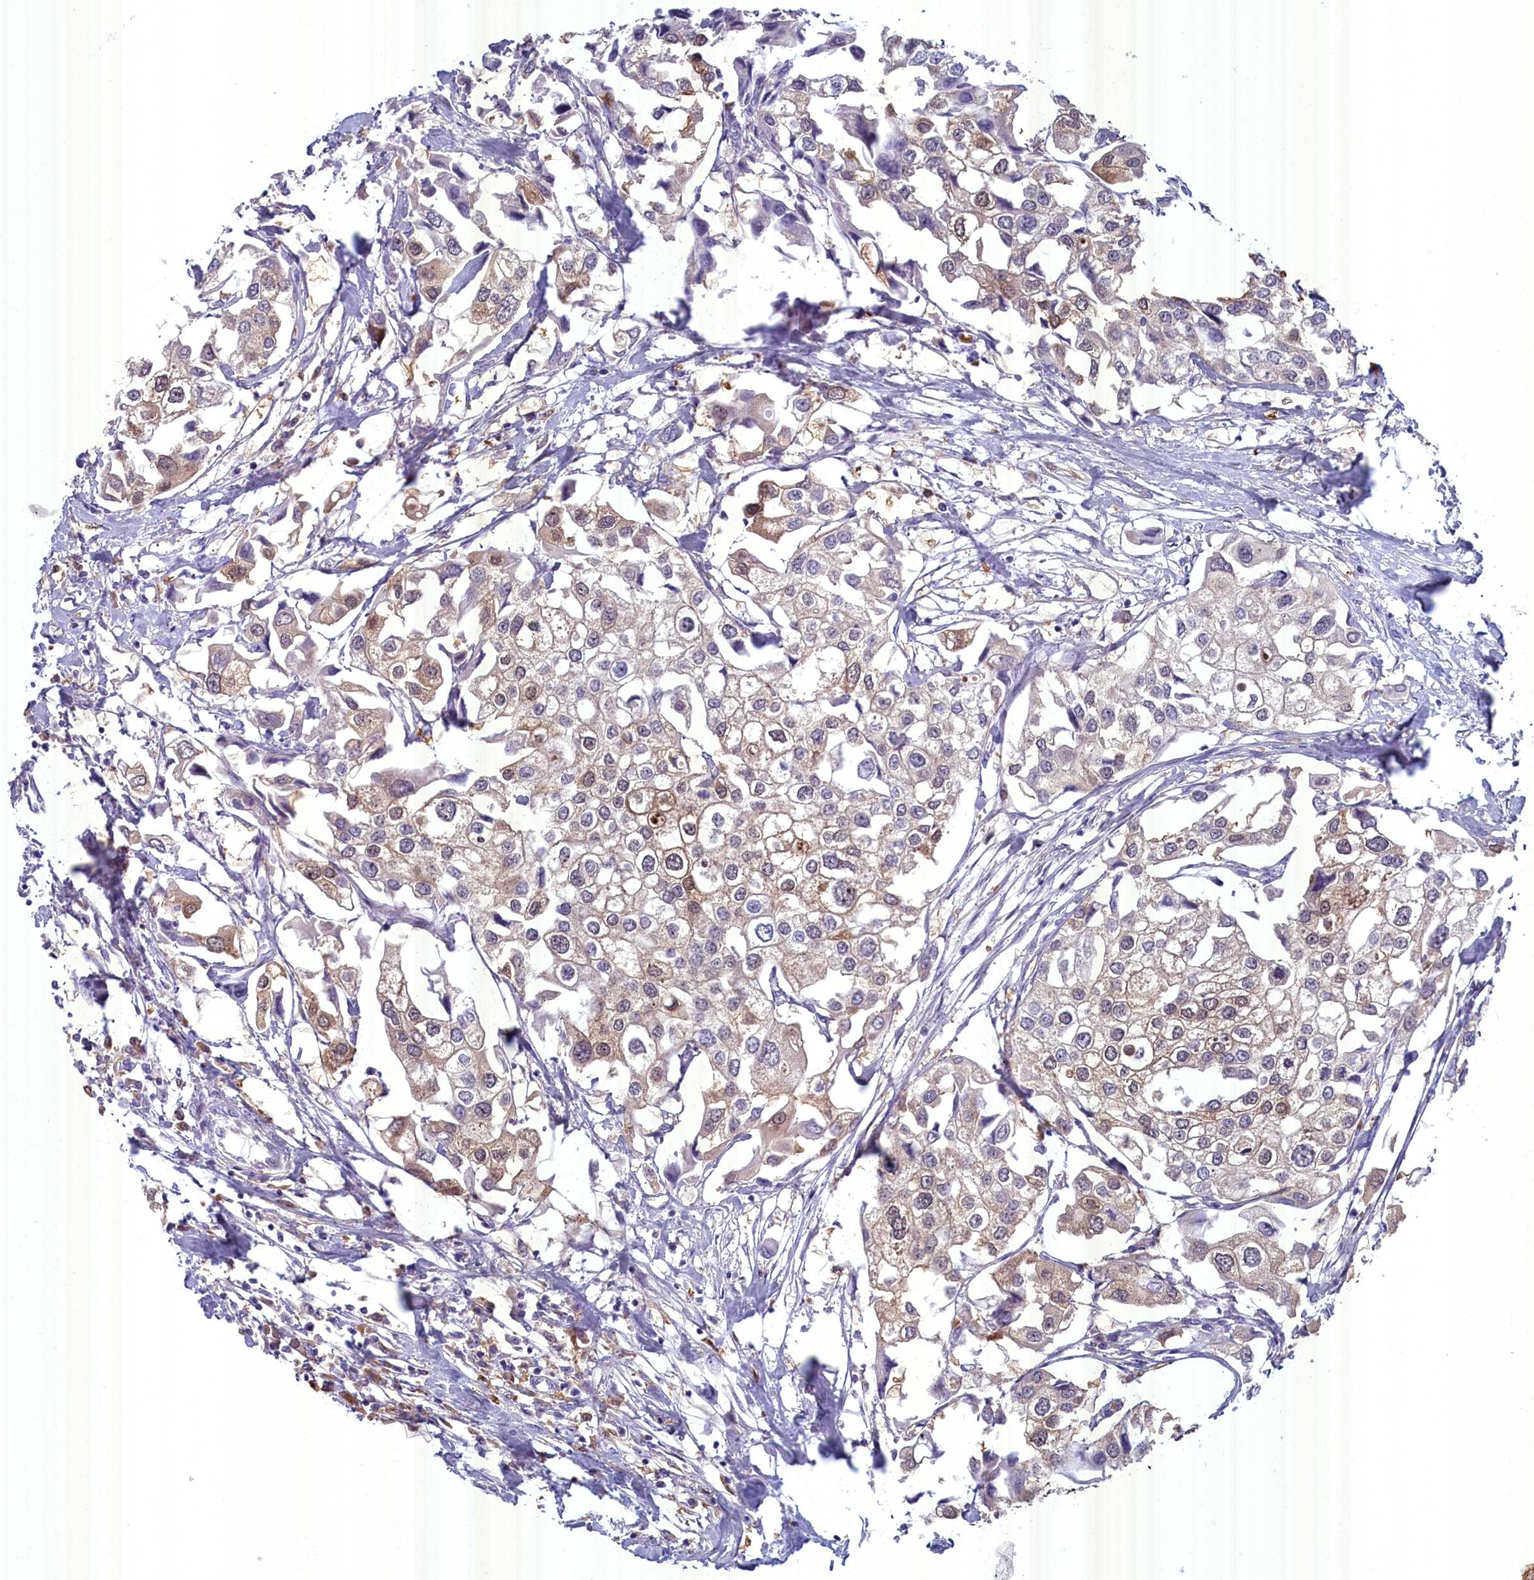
{"staining": {"intensity": "weak", "quantity": "25%-75%", "location": "cytoplasmic/membranous"}, "tissue": "urothelial cancer", "cell_type": "Tumor cells", "image_type": "cancer", "snomed": [{"axis": "morphology", "description": "Urothelial carcinoma, High grade"}, {"axis": "topography", "description": "Urinary bladder"}], "caption": "This is an image of immunohistochemistry staining of urothelial cancer, which shows weak expression in the cytoplasmic/membranous of tumor cells.", "gene": "BLVRB", "patient": {"sex": "male", "age": 64}}